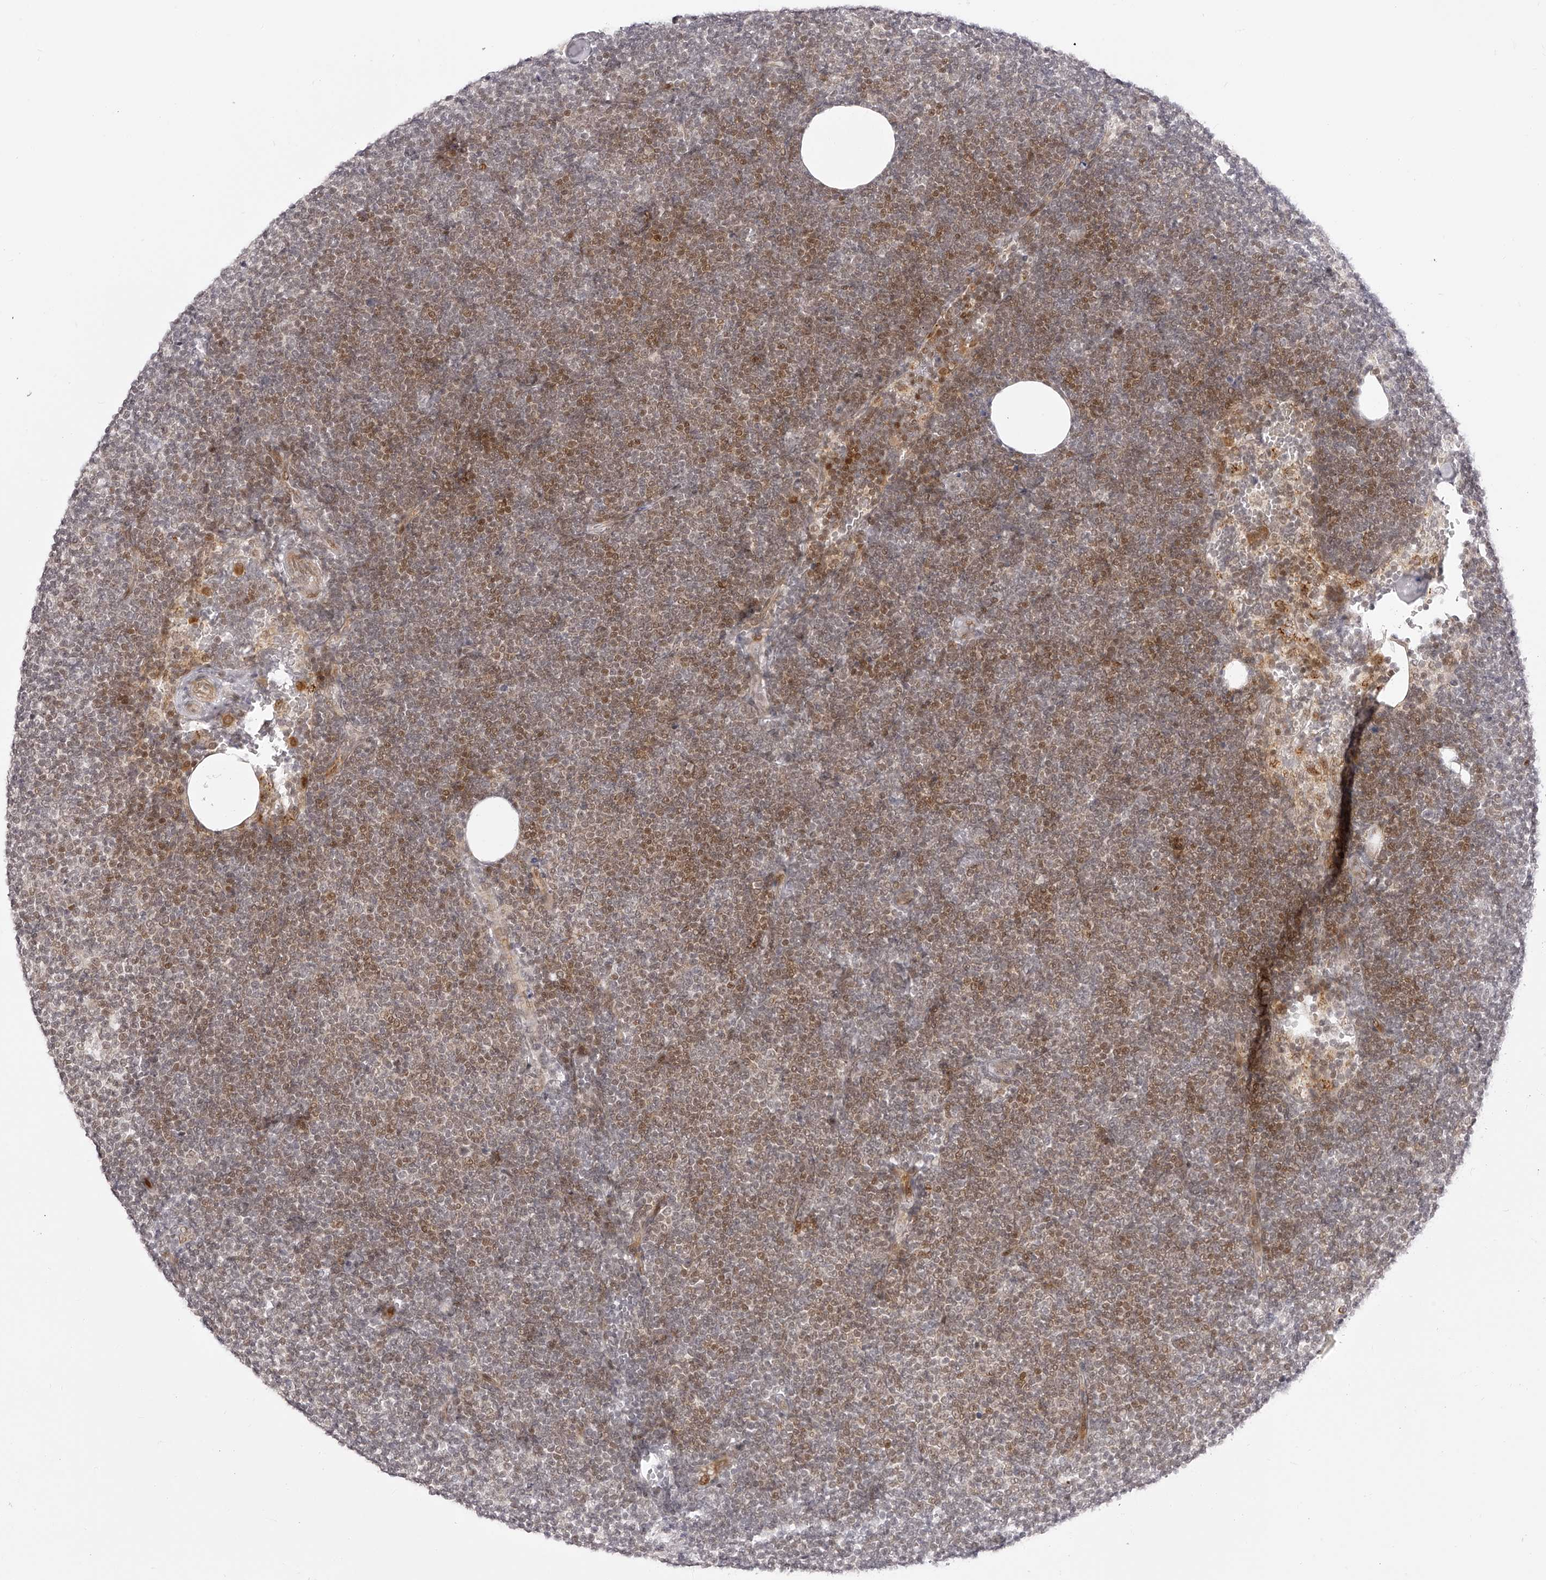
{"staining": {"intensity": "moderate", "quantity": "25%-75%", "location": "nuclear"}, "tissue": "lymphoma", "cell_type": "Tumor cells", "image_type": "cancer", "snomed": [{"axis": "morphology", "description": "Malignant lymphoma, non-Hodgkin's type, Low grade"}, {"axis": "topography", "description": "Lymph node"}], "caption": "Immunohistochemical staining of malignant lymphoma, non-Hodgkin's type (low-grade) reveals medium levels of moderate nuclear positivity in approximately 25%-75% of tumor cells.", "gene": "PLEKHG1", "patient": {"sex": "female", "age": 53}}